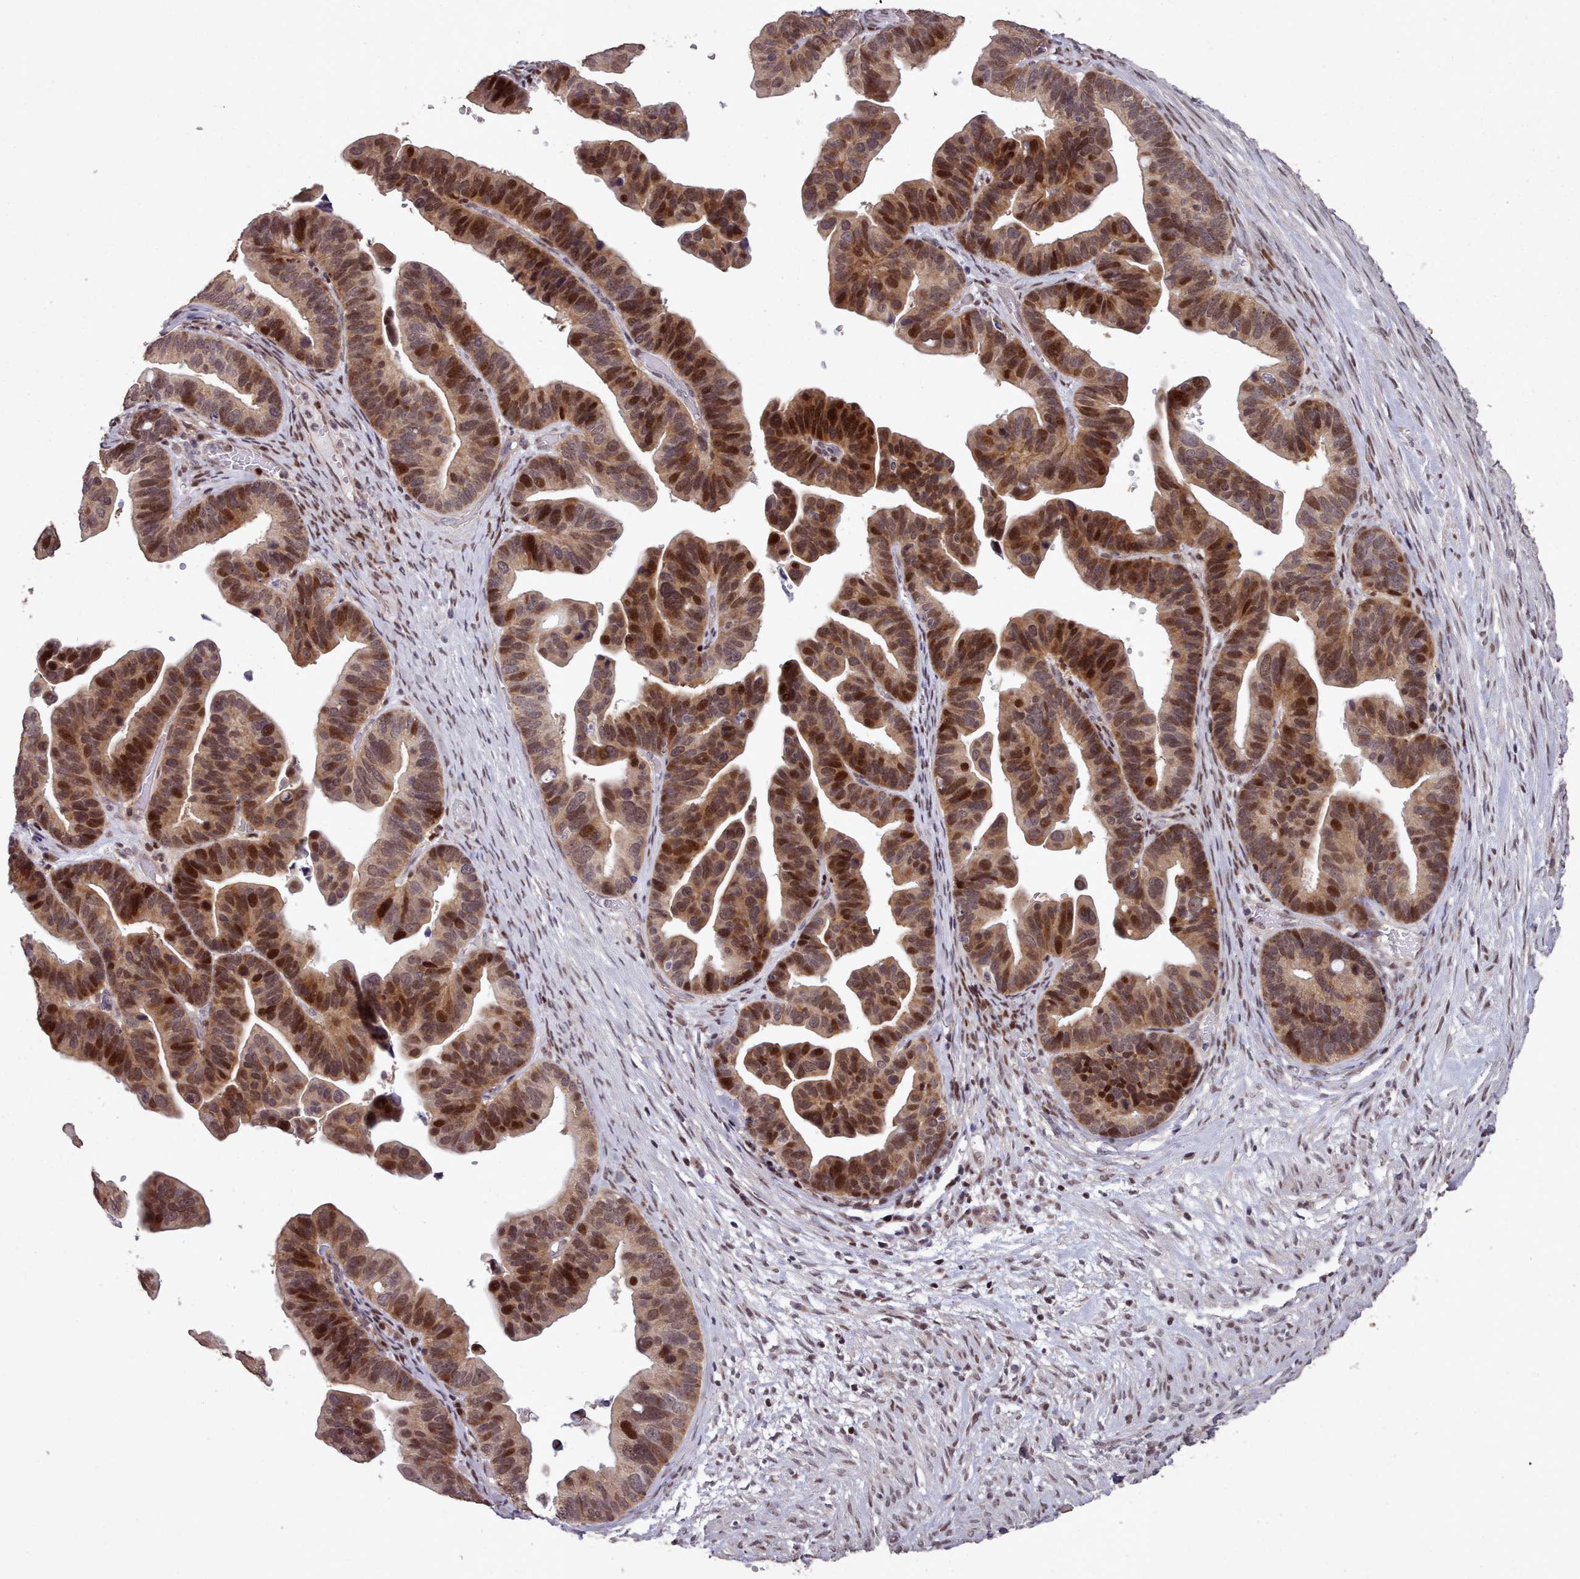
{"staining": {"intensity": "moderate", "quantity": ">75%", "location": "cytoplasmic/membranous,nuclear"}, "tissue": "ovarian cancer", "cell_type": "Tumor cells", "image_type": "cancer", "snomed": [{"axis": "morphology", "description": "Cystadenocarcinoma, serous, NOS"}, {"axis": "topography", "description": "Ovary"}], "caption": "Brown immunohistochemical staining in ovarian serous cystadenocarcinoma exhibits moderate cytoplasmic/membranous and nuclear expression in about >75% of tumor cells.", "gene": "ENSA", "patient": {"sex": "female", "age": 56}}